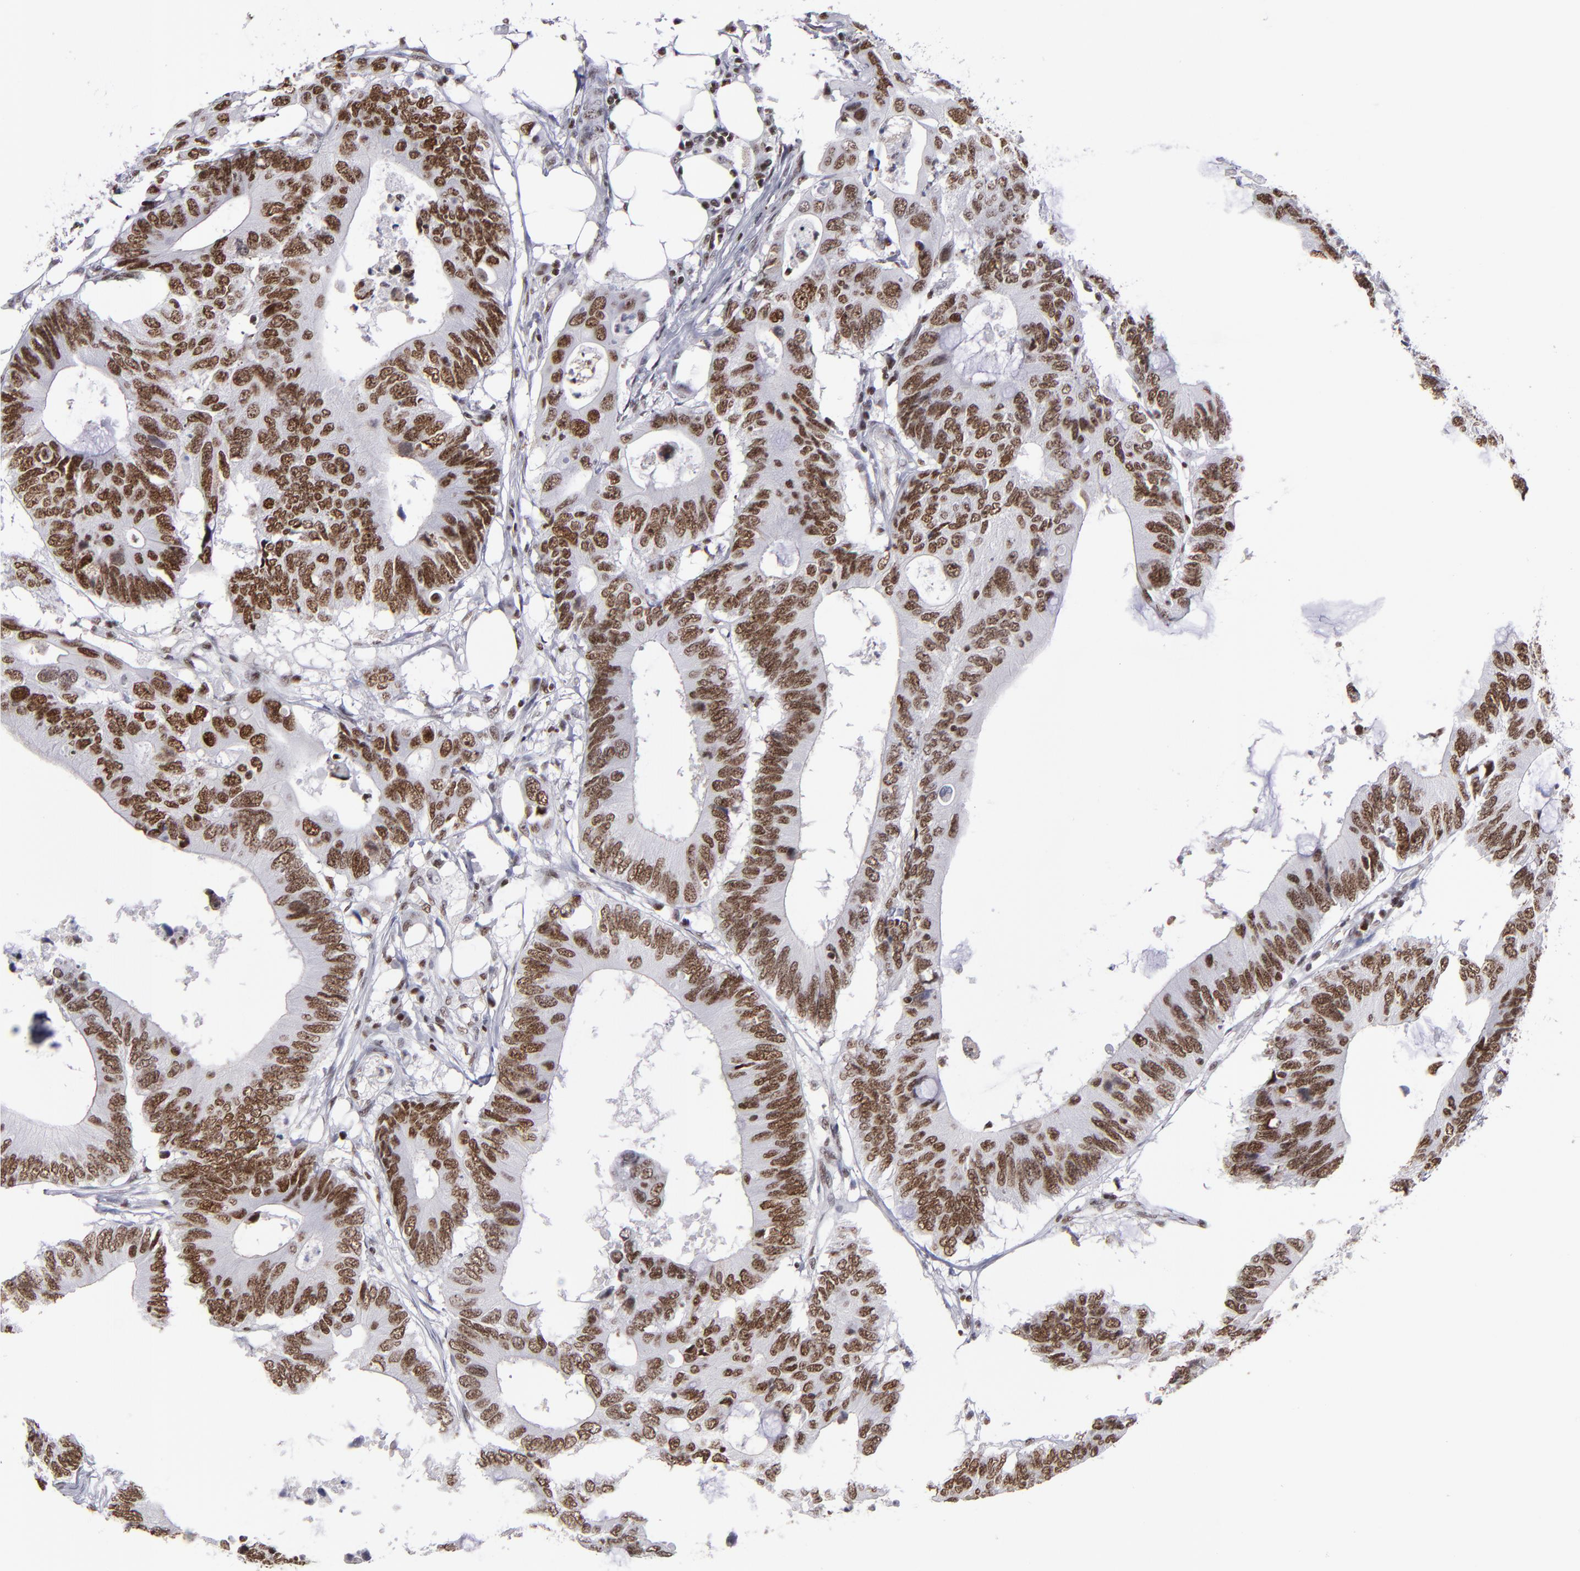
{"staining": {"intensity": "strong", "quantity": ">75%", "location": "nuclear"}, "tissue": "colorectal cancer", "cell_type": "Tumor cells", "image_type": "cancer", "snomed": [{"axis": "morphology", "description": "Adenocarcinoma, NOS"}, {"axis": "topography", "description": "Colon"}], "caption": "Protein expression analysis of colorectal cancer (adenocarcinoma) reveals strong nuclear positivity in about >75% of tumor cells.", "gene": "TERF2", "patient": {"sex": "male", "age": 71}}